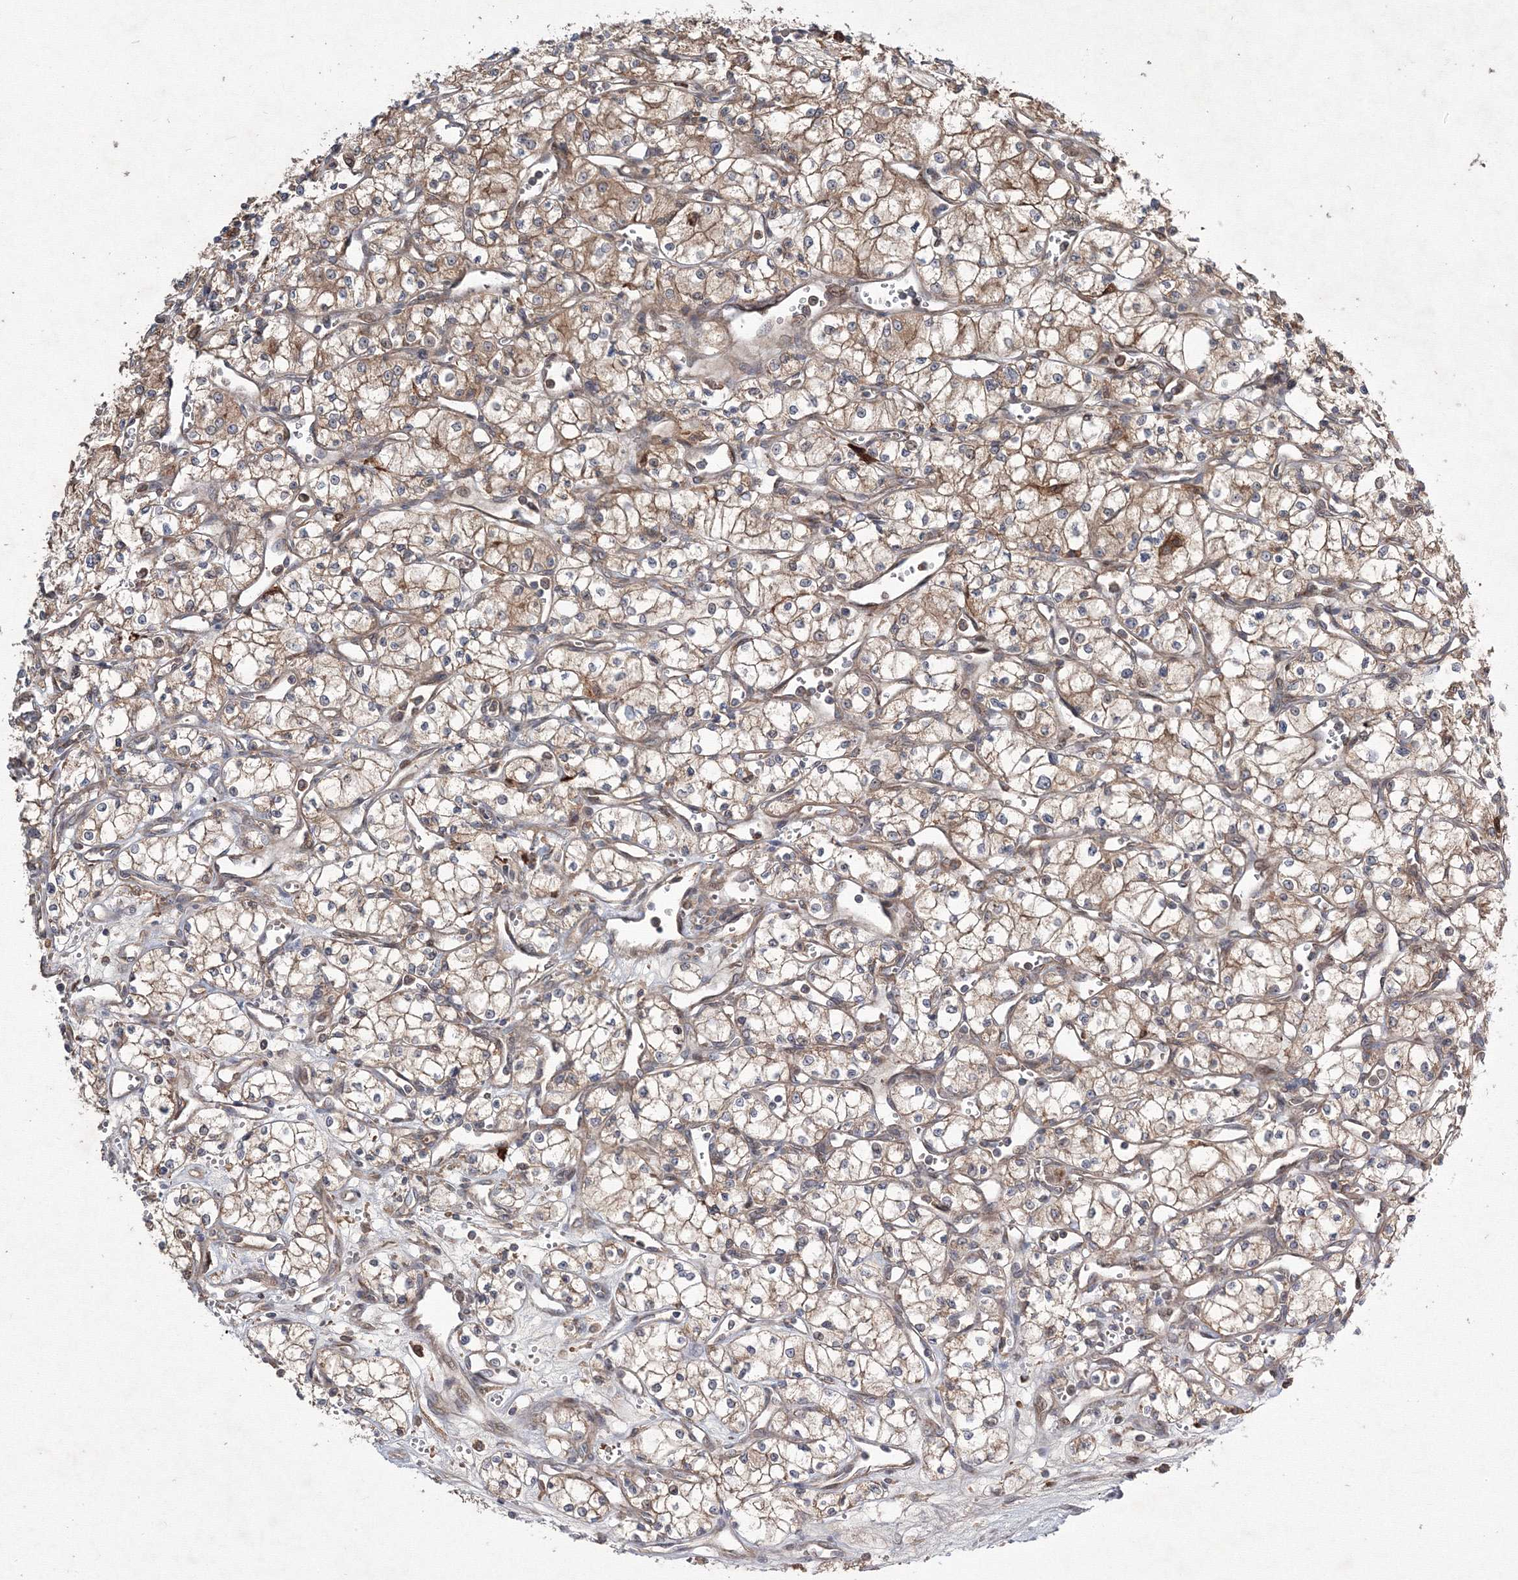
{"staining": {"intensity": "moderate", "quantity": "25%-75%", "location": "cytoplasmic/membranous"}, "tissue": "renal cancer", "cell_type": "Tumor cells", "image_type": "cancer", "snomed": [{"axis": "morphology", "description": "Adenocarcinoma, NOS"}, {"axis": "topography", "description": "Kidney"}], "caption": "Renal cancer was stained to show a protein in brown. There is medium levels of moderate cytoplasmic/membranous staining in about 25%-75% of tumor cells.", "gene": "RANBP3L", "patient": {"sex": "male", "age": 59}}